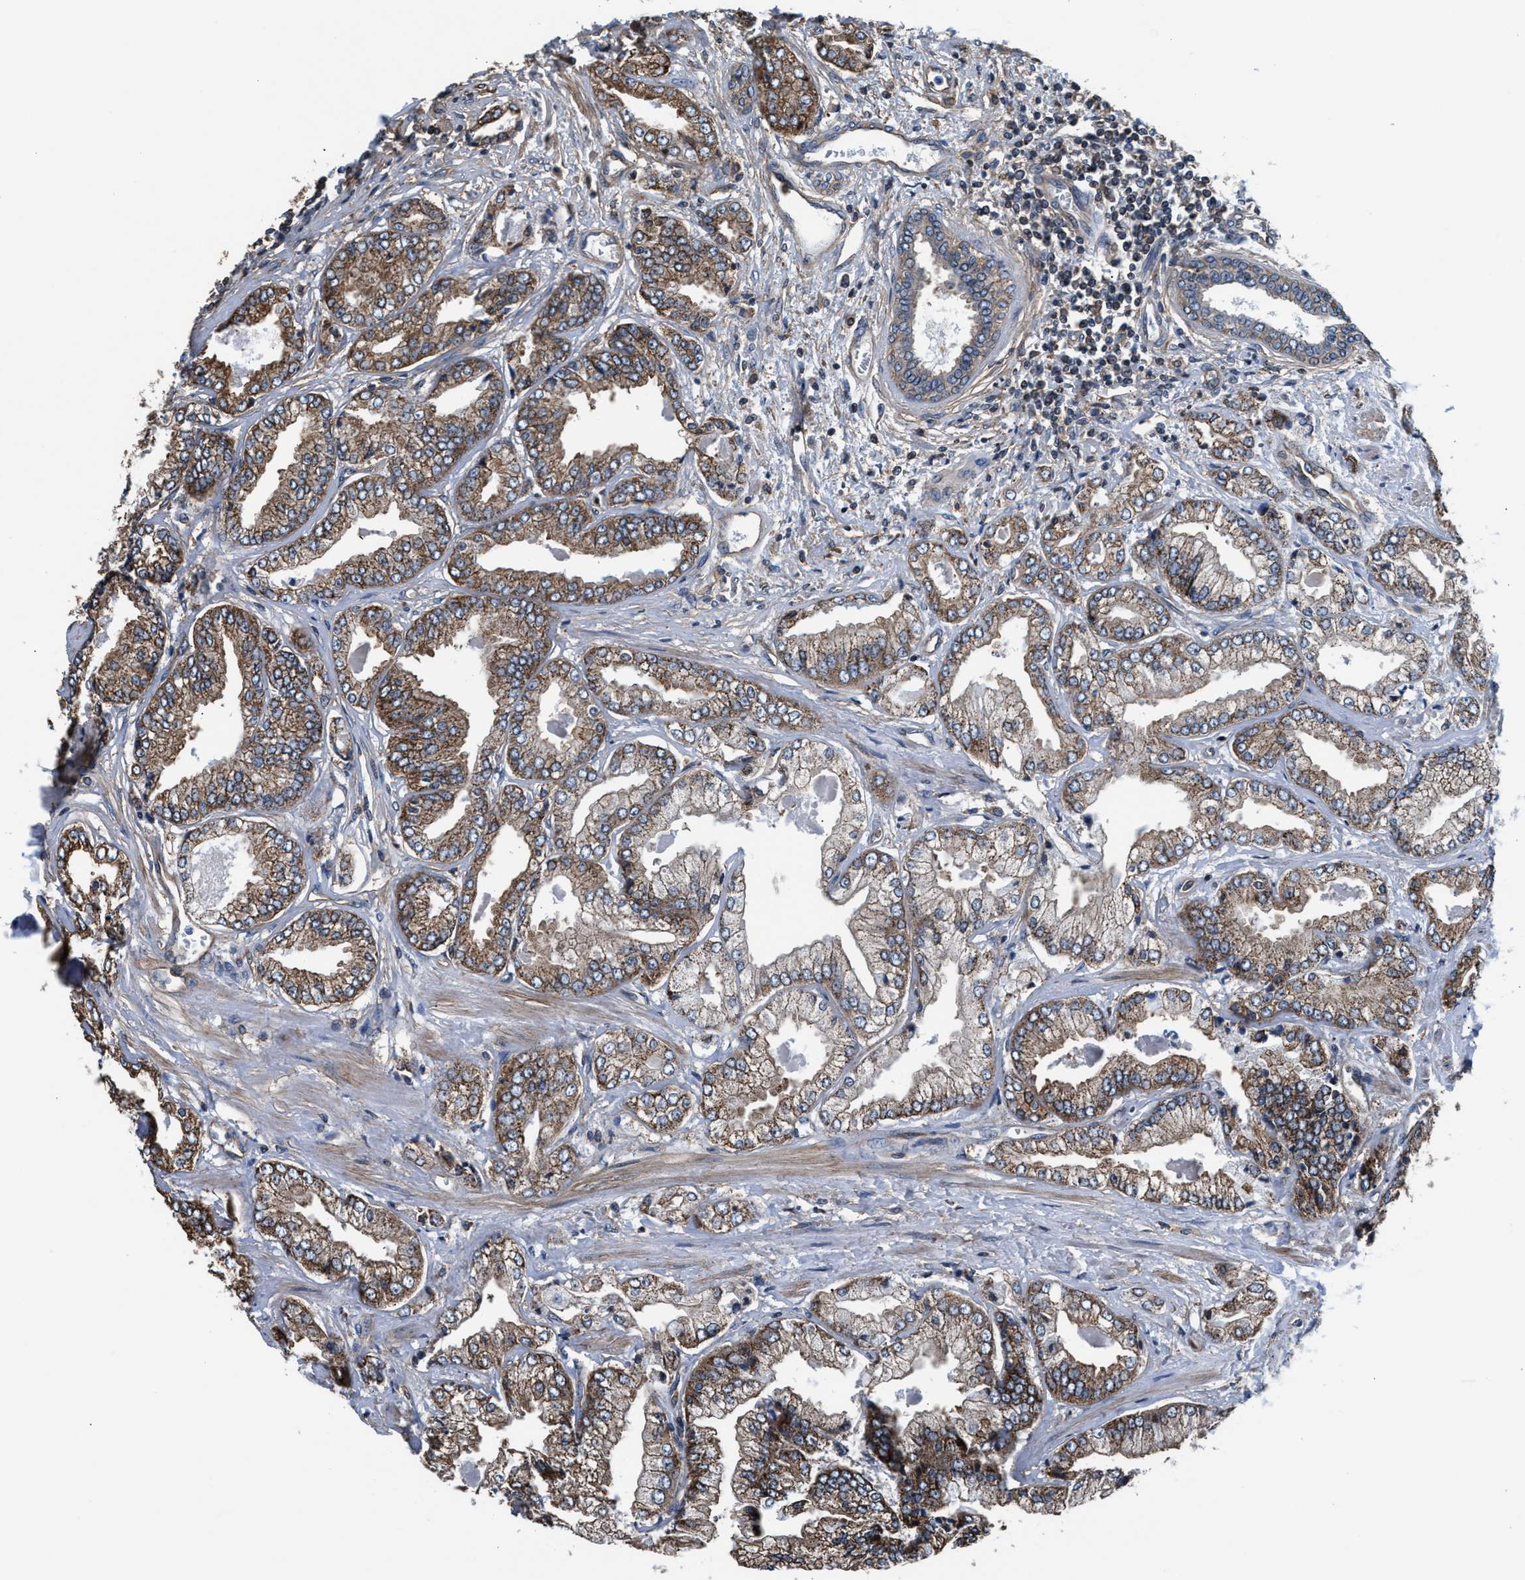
{"staining": {"intensity": "moderate", "quantity": ">75%", "location": "cytoplasmic/membranous"}, "tissue": "prostate cancer", "cell_type": "Tumor cells", "image_type": "cancer", "snomed": [{"axis": "morphology", "description": "Adenocarcinoma, Low grade"}, {"axis": "topography", "description": "Prostate"}], "caption": "Moderate cytoplasmic/membranous protein staining is present in about >75% of tumor cells in prostate cancer (adenocarcinoma (low-grade)).", "gene": "NKTR", "patient": {"sex": "male", "age": 52}}